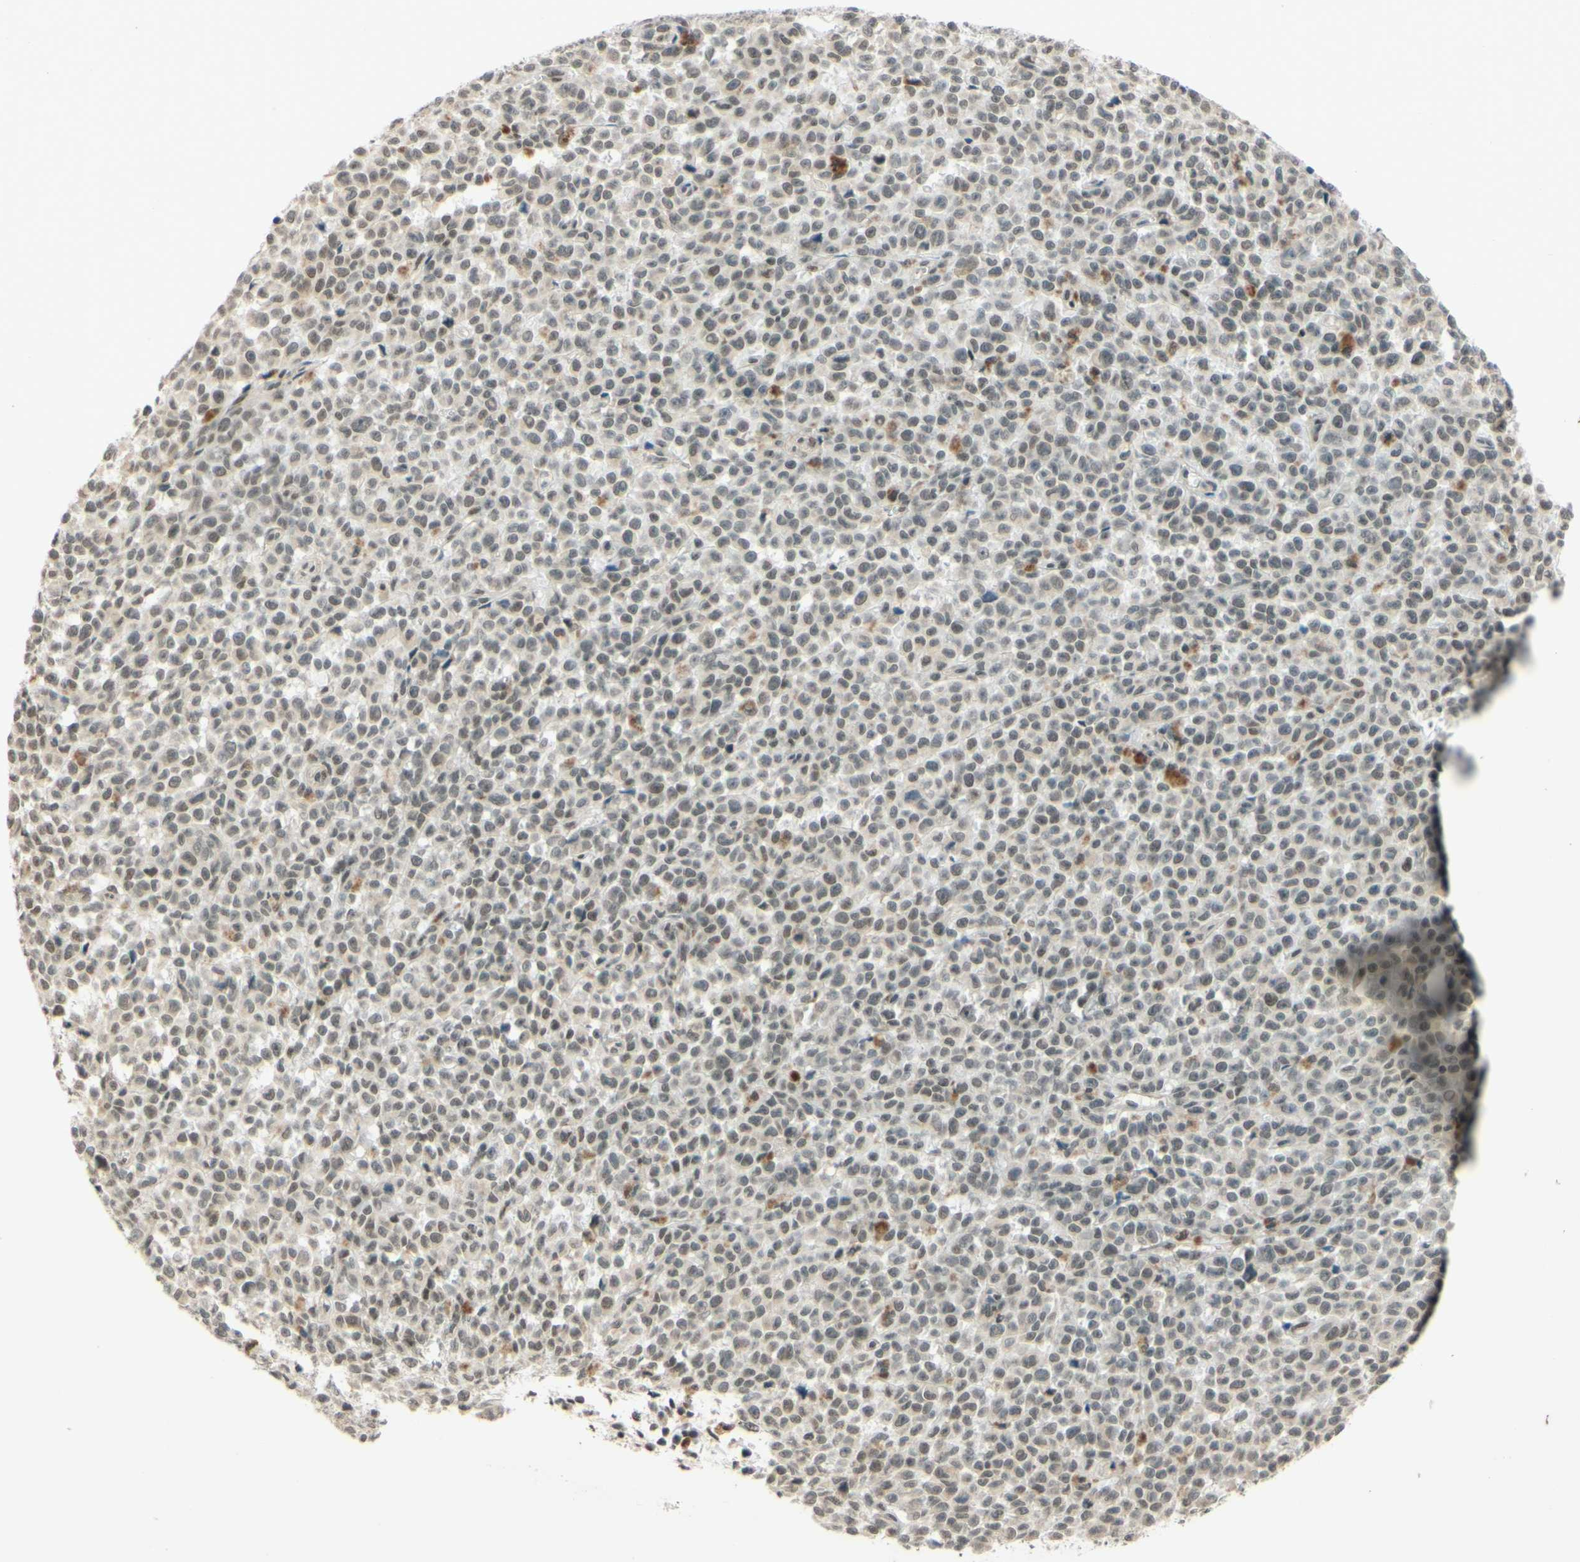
{"staining": {"intensity": "weak", "quantity": "25%-75%", "location": "nuclear"}, "tissue": "melanoma", "cell_type": "Tumor cells", "image_type": "cancer", "snomed": [{"axis": "morphology", "description": "Malignant melanoma, NOS"}, {"axis": "topography", "description": "Skin"}], "caption": "High-magnification brightfield microscopy of malignant melanoma stained with DAB (brown) and counterstained with hematoxylin (blue). tumor cells exhibit weak nuclear expression is seen in about25%-75% of cells. (DAB (3,3'-diaminobenzidine) IHC with brightfield microscopy, high magnification).", "gene": "SMARCB1", "patient": {"sex": "female", "age": 82}}